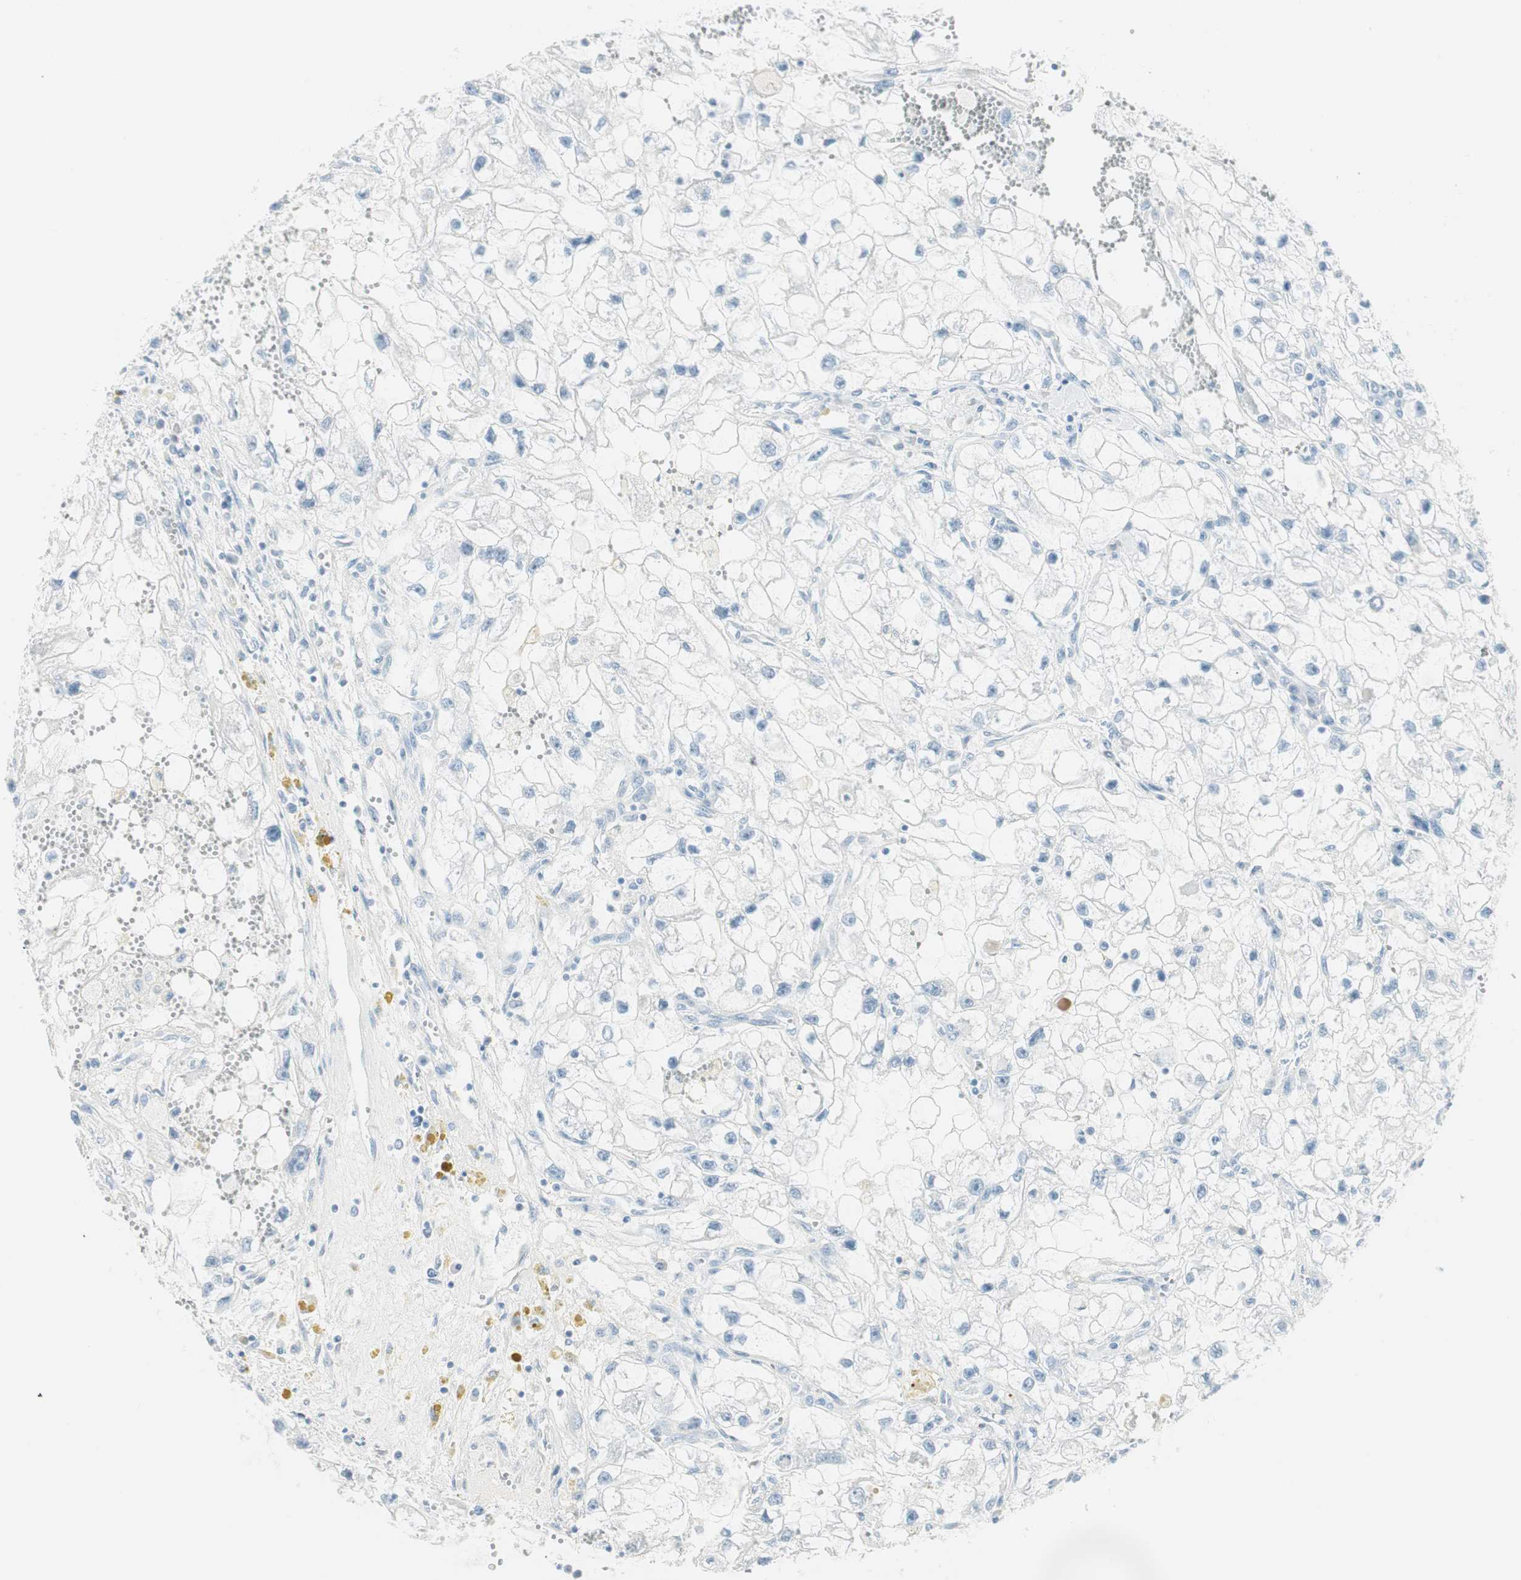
{"staining": {"intensity": "negative", "quantity": "none", "location": "none"}, "tissue": "renal cancer", "cell_type": "Tumor cells", "image_type": "cancer", "snomed": [{"axis": "morphology", "description": "Adenocarcinoma, NOS"}, {"axis": "topography", "description": "Kidney"}], "caption": "Protein analysis of adenocarcinoma (renal) exhibits no significant expression in tumor cells. (DAB (3,3'-diaminobenzidine) immunohistochemistry, high magnification).", "gene": "ITLN2", "patient": {"sex": "female", "age": 70}}